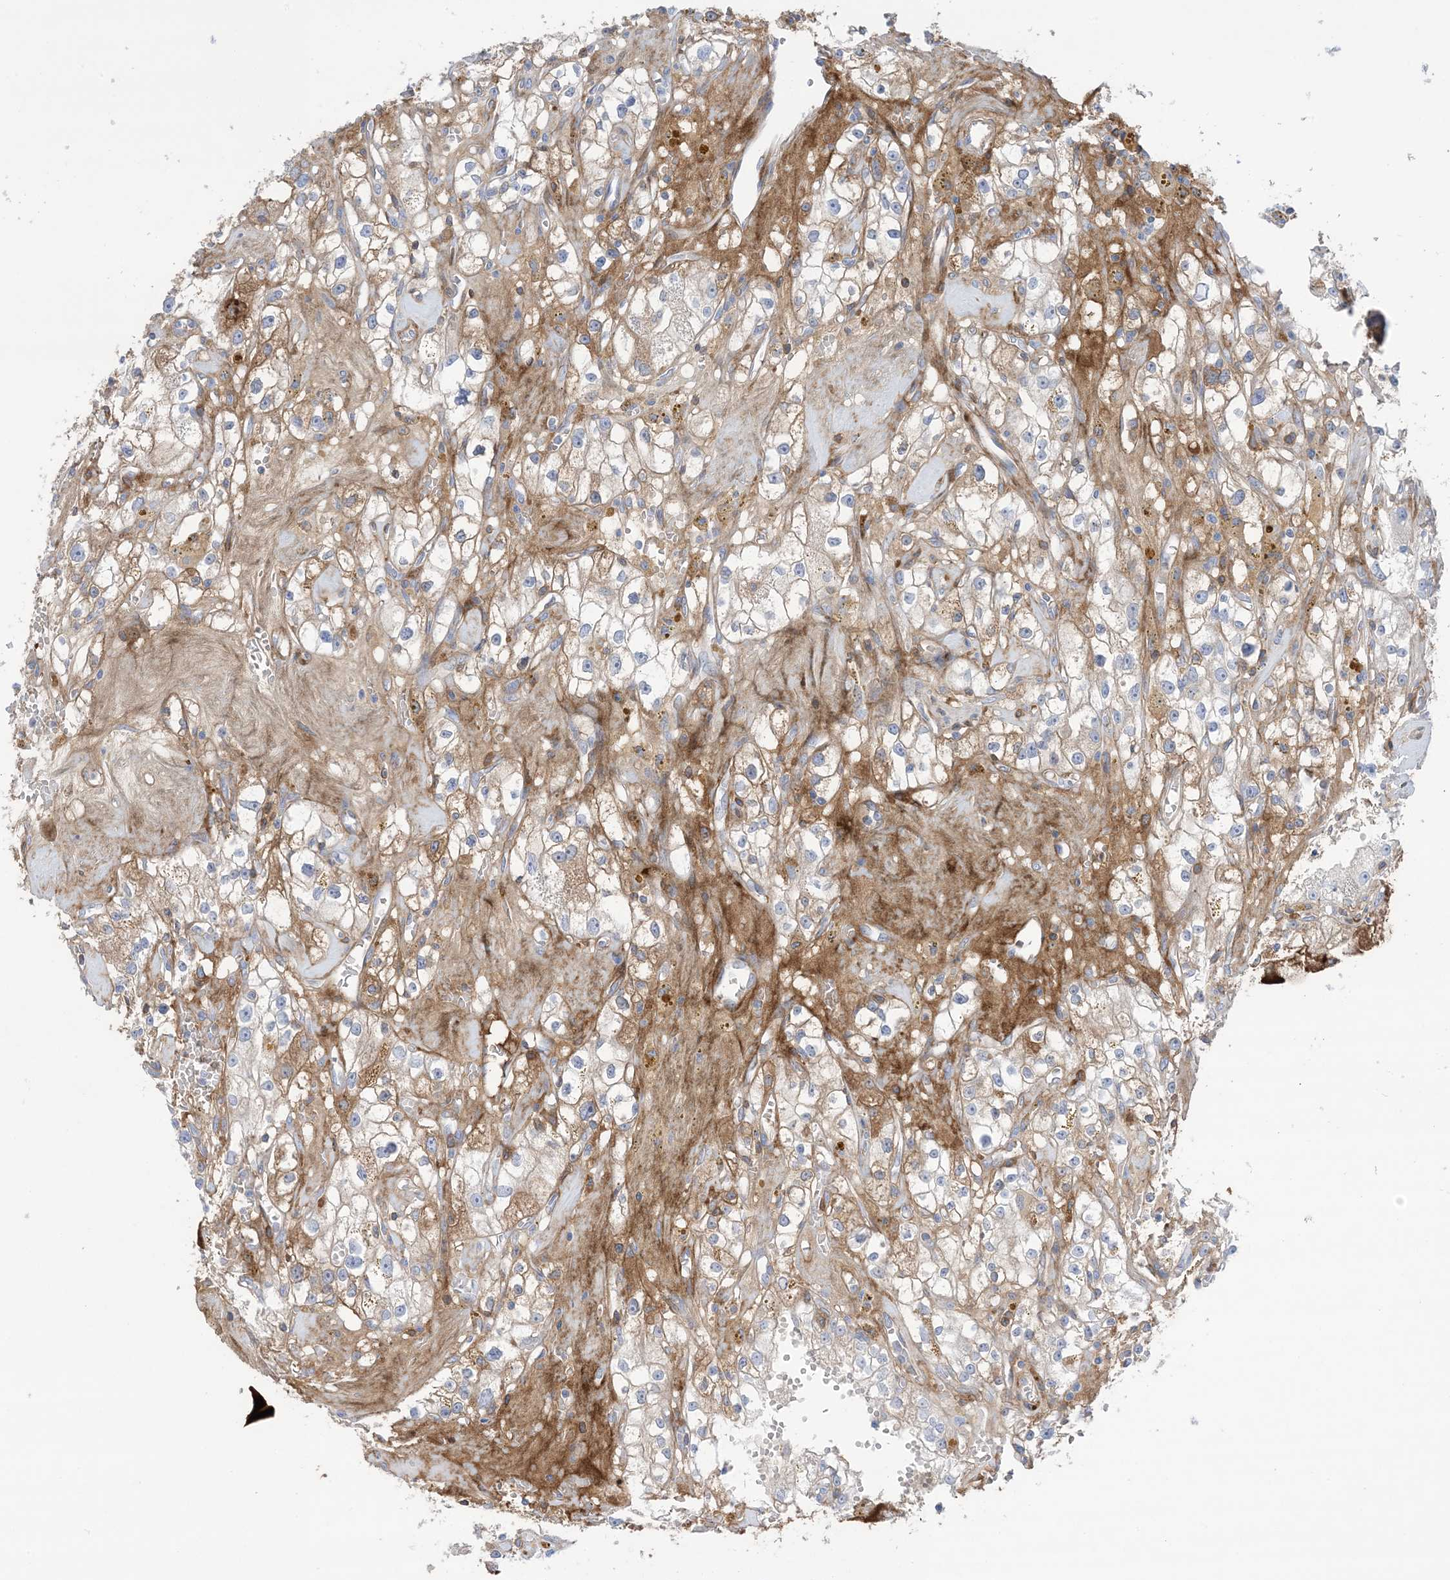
{"staining": {"intensity": "moderate", "quantity": "25%-75%", "location": "cytoplasmic/membranous"}, "tissue": "renal cancer", "cell_type": "Tumor cells", "image_type": "cancer", "snomed": [{"axis": "morphology", "description": "Adenocarcinoma, NOS"}, {"axis": "topography", "description": "Kidney"}], "caption": "Moderate cytoplasmic/membranous positivity is identified in approximately 25%-75% of tumor cells in renal cancer. (Stains: DAB in brown, nuclei in blue, Microscopy: brightfield microscopy at high magnification).", "gene": "ATP11C", "patient": {"sex": "male", "age": 56}}